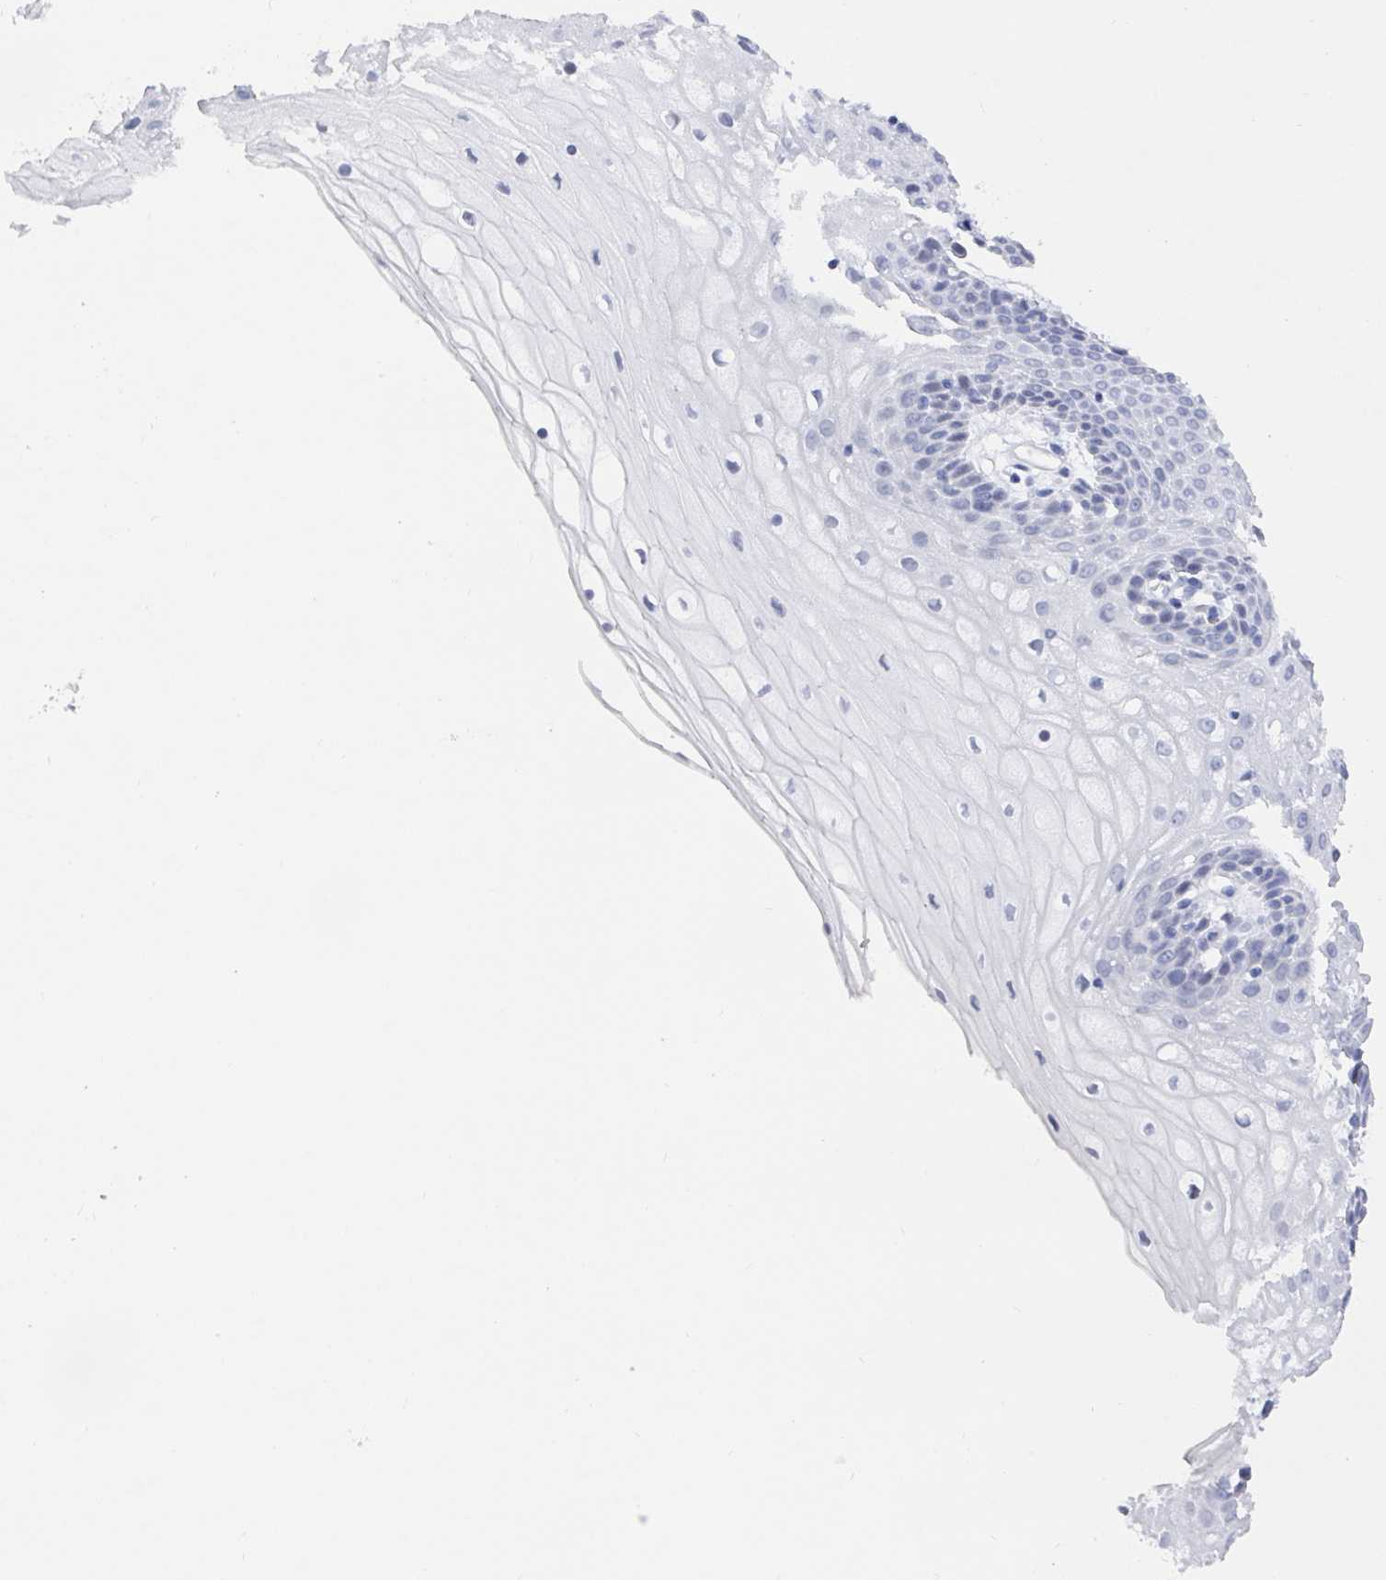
{"staining": {"intensity": "negative", "quantity": "none", "location": "none"}, "tissue": "cervix", "cell_type": "Glandular cells", "image_type": "normal", "snomed": [{"axis": "morphology", "description": "Normal tissue, NOS"}, {"axis": "topography", "description": "Cervix"}], "caption": "Immunohistochemistry photomicrograph of normal cervix: human cervix stained with DAB shows no significant protein staining in glandular cells. Brightfield microscopy of immunohistochemistry stained with DAB (brown) and hematoxylin (blue), captured at high magnification.", "gene": "CAMKV", "patient": {"sex": "female", "age": 36}}